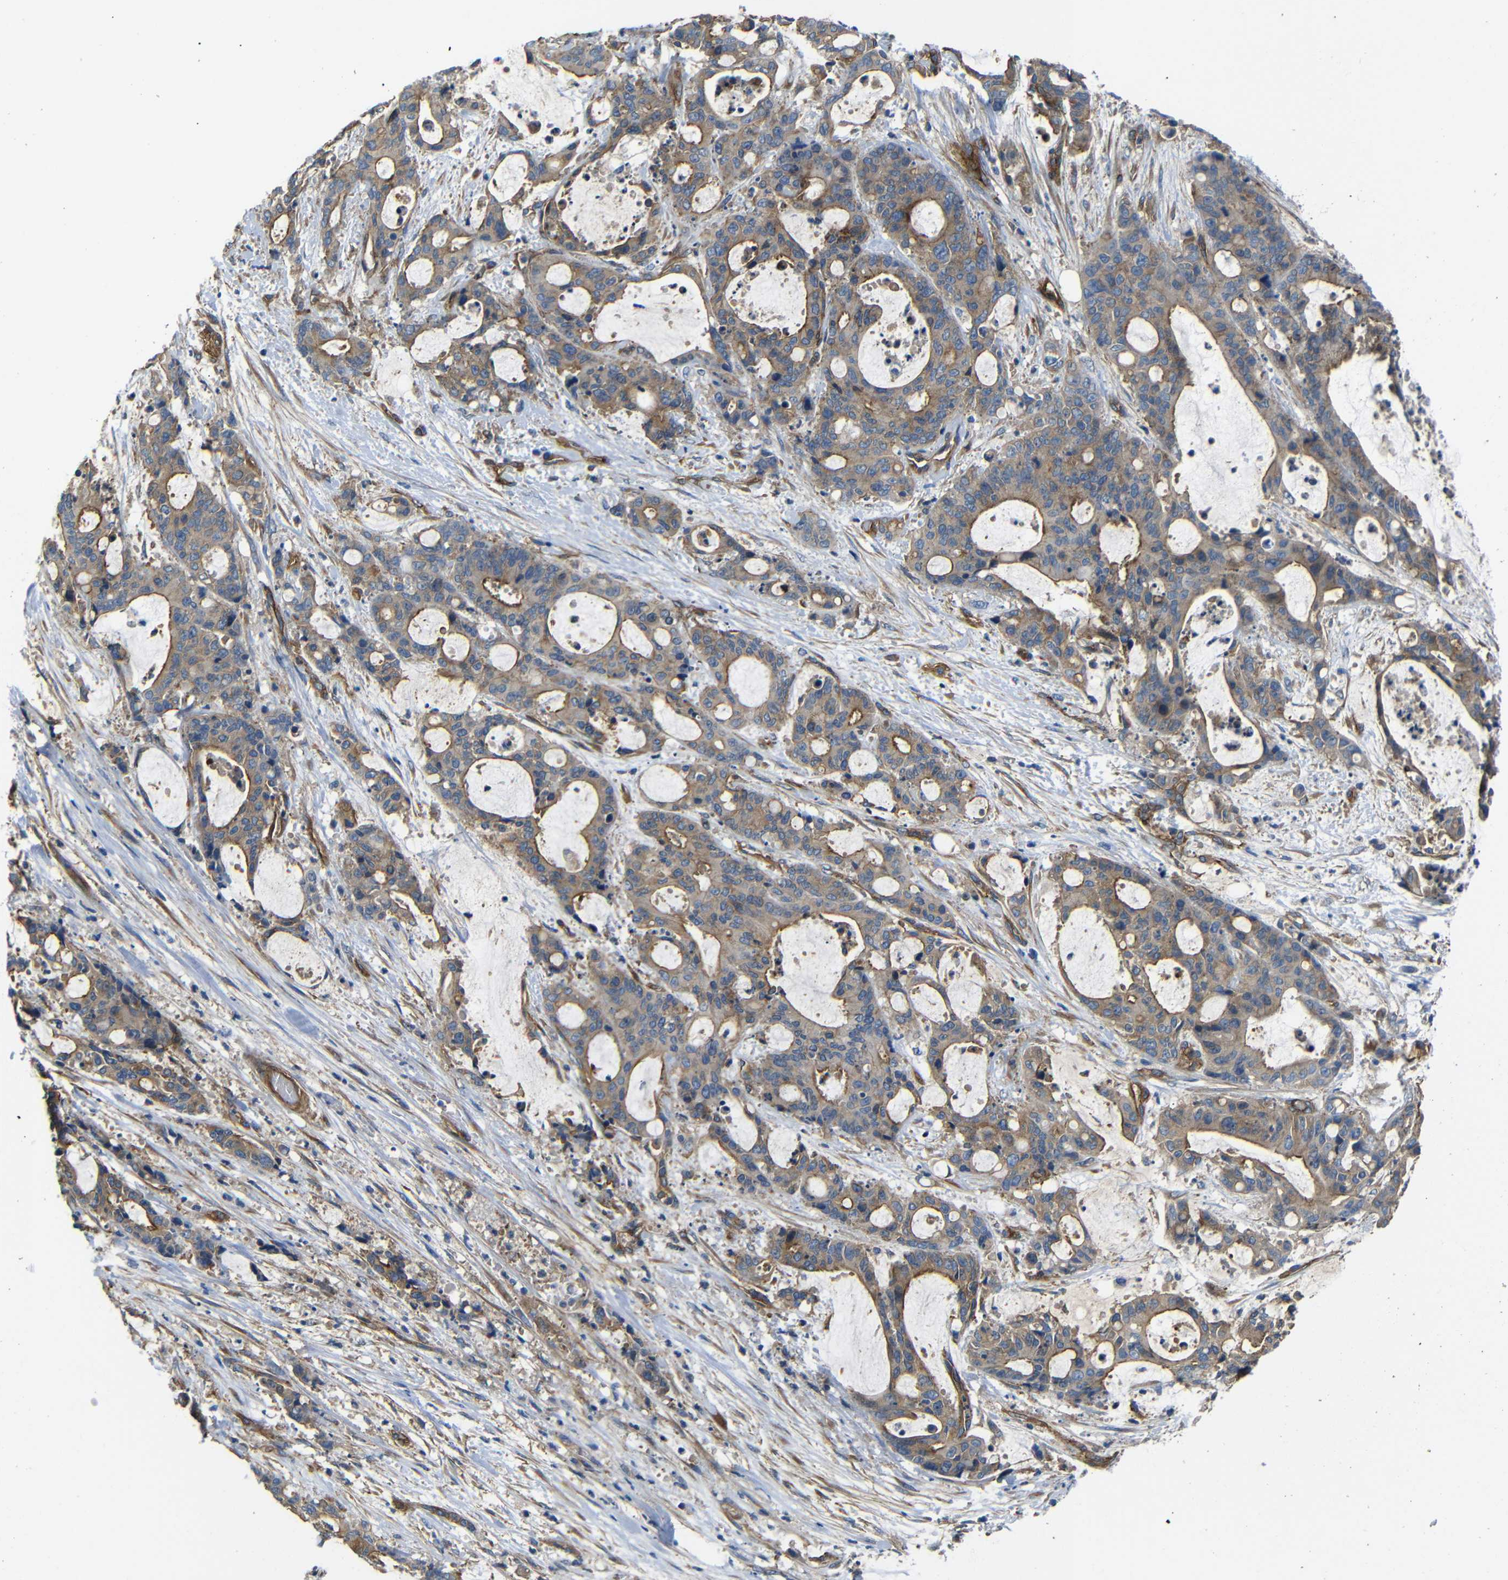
{"staining": {"intensity": "moderate", "quantity": ">75%", "location": "cytoplasmic/membranous"}, "tissue": "liver cancer", "cell_type": "Tumor cells", "image_type": "cancer", "snomed": [{"axis": "morphology", "description": "Normal tissue, NOS"}, {"axis": "morphology", "description": "Cholangiocarcinoma"}, {"axis": "topography", "description": "Liver"}, {"axis": "topography", "description": "Peripheral nerve tissue"}], "caption": "Immunohistochemistry (IHC) staining of liver cholangiocarcinoma, which shows medium levels of moderate cytoplasmic/membranous staining in approximately >75% of tumor cells indicating moderate cytoplasmic/membranous protein expression. The staining was performed using DAB (brown) for protein detection and nuclei were counterstained in hematoxylin (blue).", "gene": "MYO1B", "patient": {"sex": "female", "age": 73}}